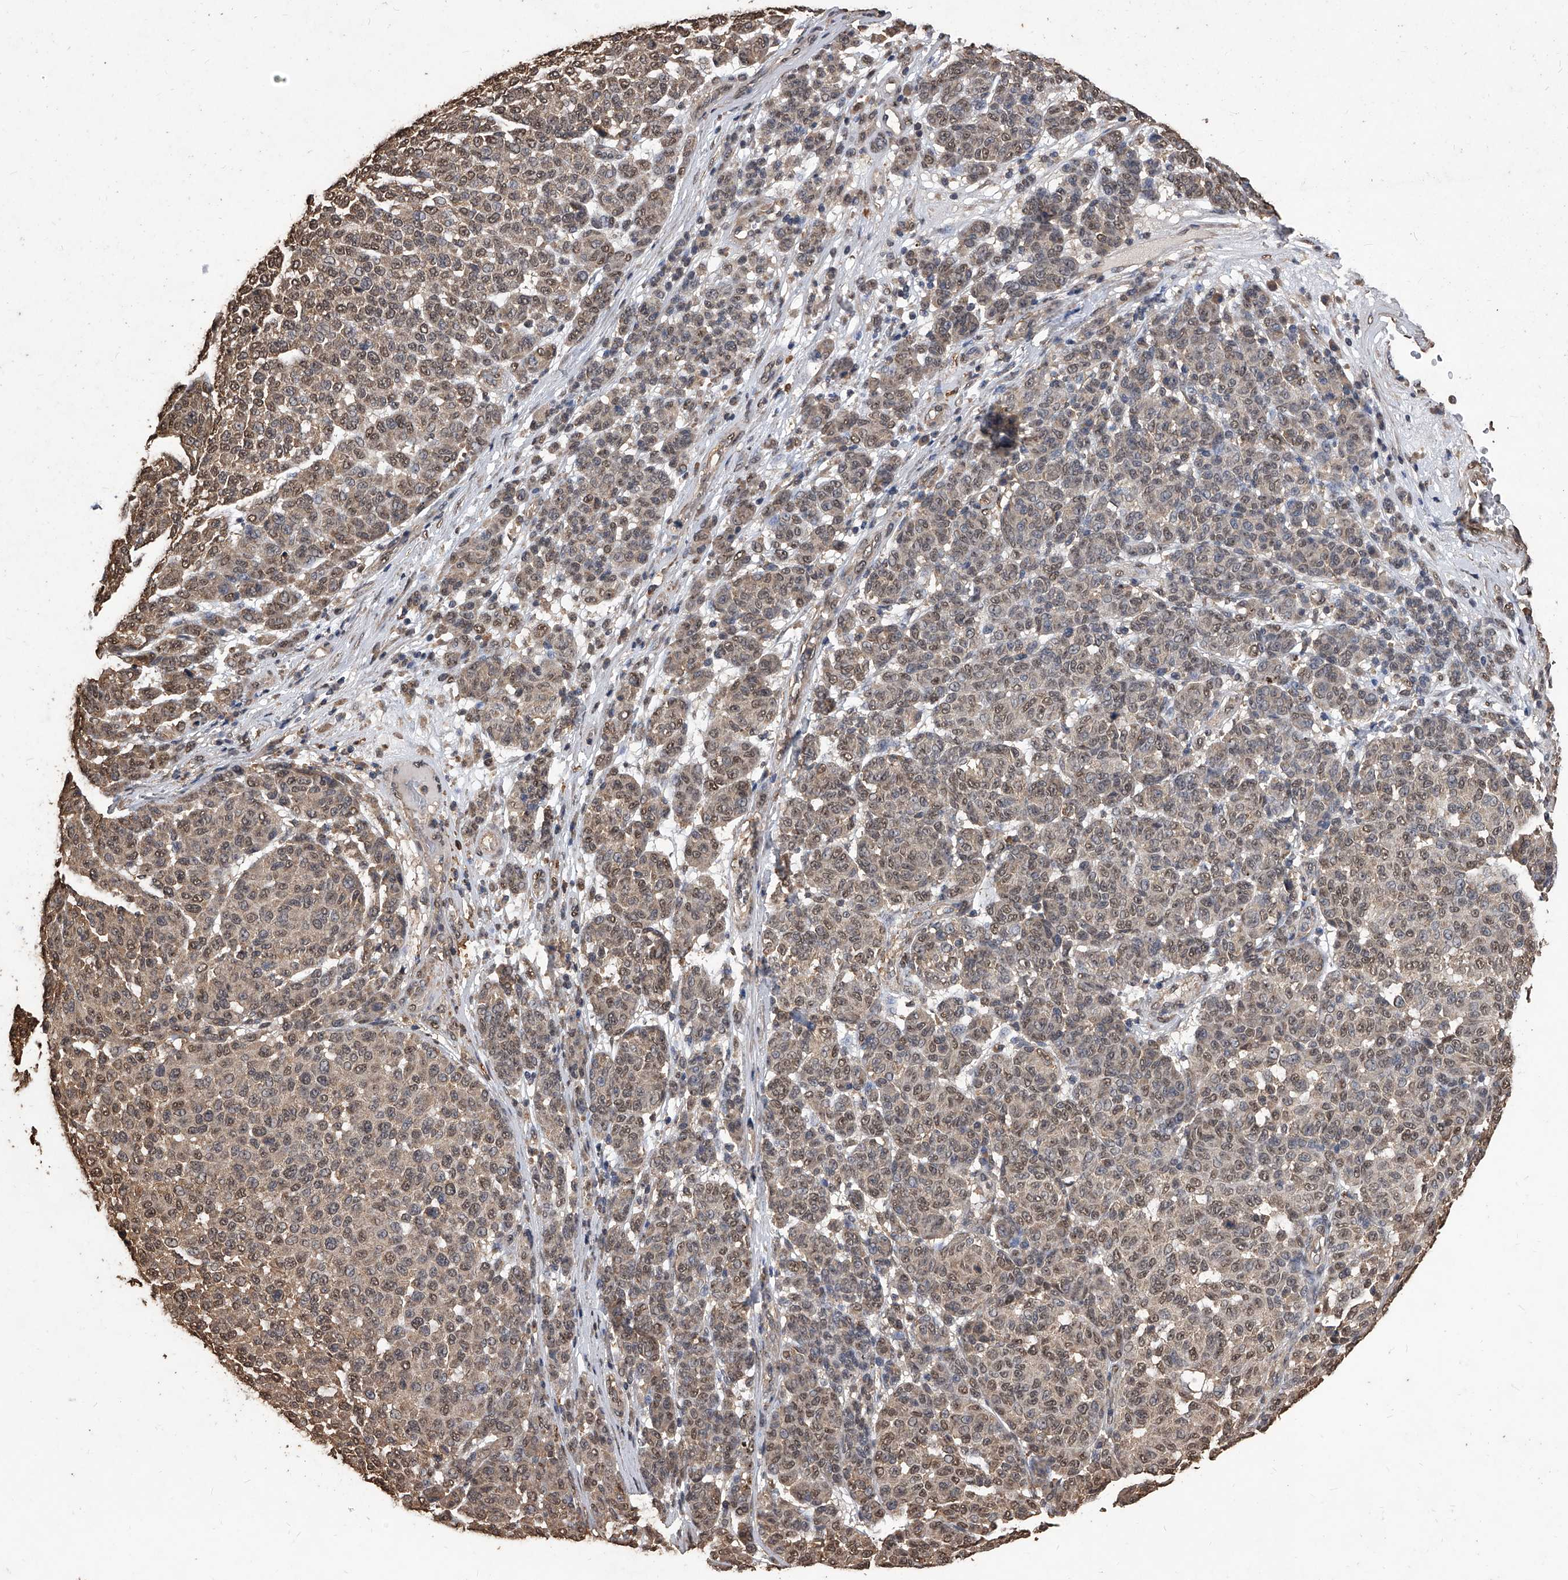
{"staining": {"intensity": "moderate", "quantity": ">75%", "location": "cytoplasmic/membranous,nuclear"}, "tissue": "melanoma", "cell_type": "Tumor cells", "image_type": "cancer", "snomed": [{"axis": "morphology", "description": "Malignant melanoma, NOS"}, {"axis": "topography", "description": "Skin"}], "caption": "A photomicrograph showing moderate cytoplasmic/membranous and nuclear positivity in about >75% of tumor cells in malignant melanoma, as visualized by brown immunohistochemical staining.", "gene": "FBXL4", "patient": {"sex": "male", "age": 59}}